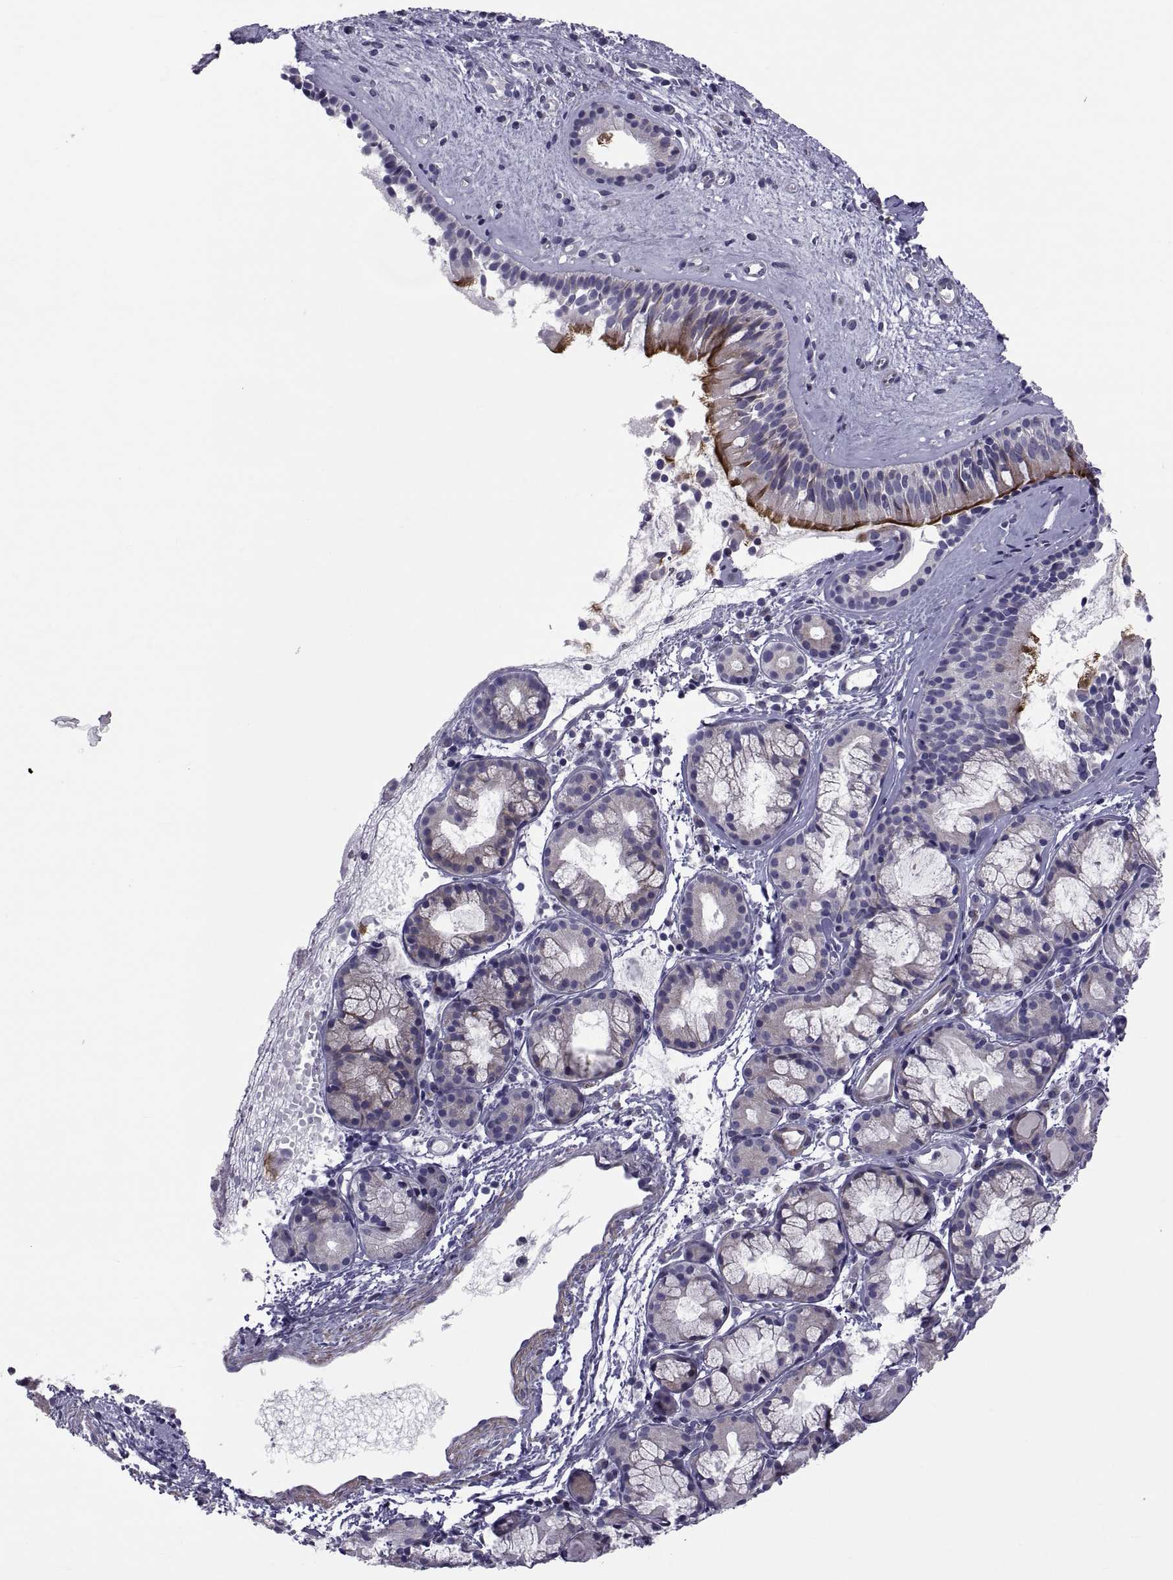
{"staining": {"intensity": "strong", "quantity": "25%-75%", "location": "cytoplasmic/membranous"}, "tissue": "nasopharynx", "cell_type": "Respiratory epithelial cells", "image_type": "normal", "snomed": [{"axis": "morphology", "description": "Normal tissue, NOS"}, {"axis": "topography", "description": "Nasopharynx"}], "caption": "Immunohistochemical staining of normal human nasopharynx shows 25%-75% levels of strong cytoplasmic/membranous protein staining in about 25%-75% of respiratory epithelial cells.", "gene": "TMEM158", "patient": {"sex": "male", "age": 29}}